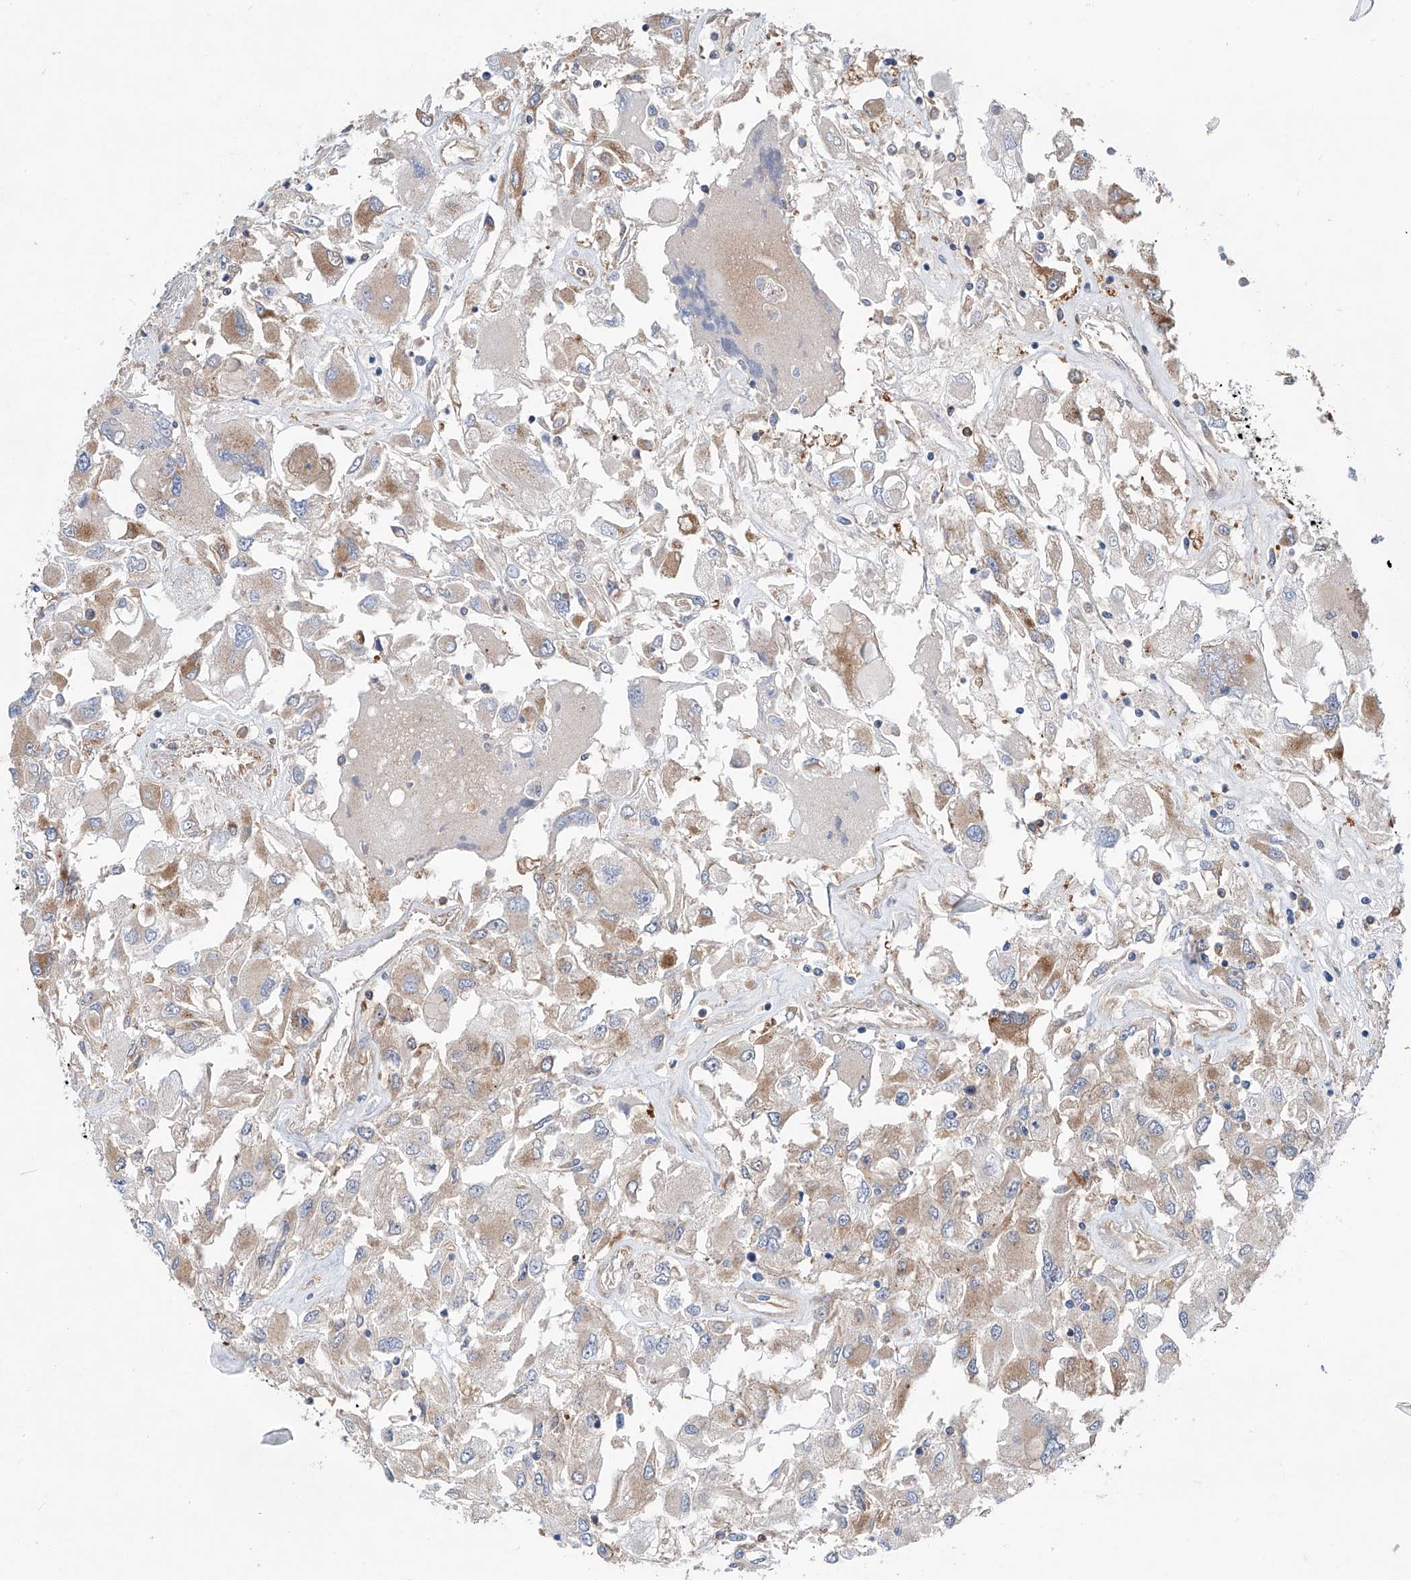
{"staining": {"intensity": "moderate", "quantity": "<25%", "location": "cytoplasmic/membranous"}, "tissue": "renal cancer", "cell_type": "Tumor cells", "image_type": "cancer", "snomed": [{"axis": "morphology", "description": "Adenocarcinoma, NOS"}, {"axis": "topography", "description": "Kidney"}], "caption": "Protein staining displays moderate cytoplasmic/membranous expression in about <25% of tumor cells in adenocarcinoma (renal). Nuclei are stained in blue.", "gene": "SLC22A7", "patient": {"sex": "female", "age": 52}}